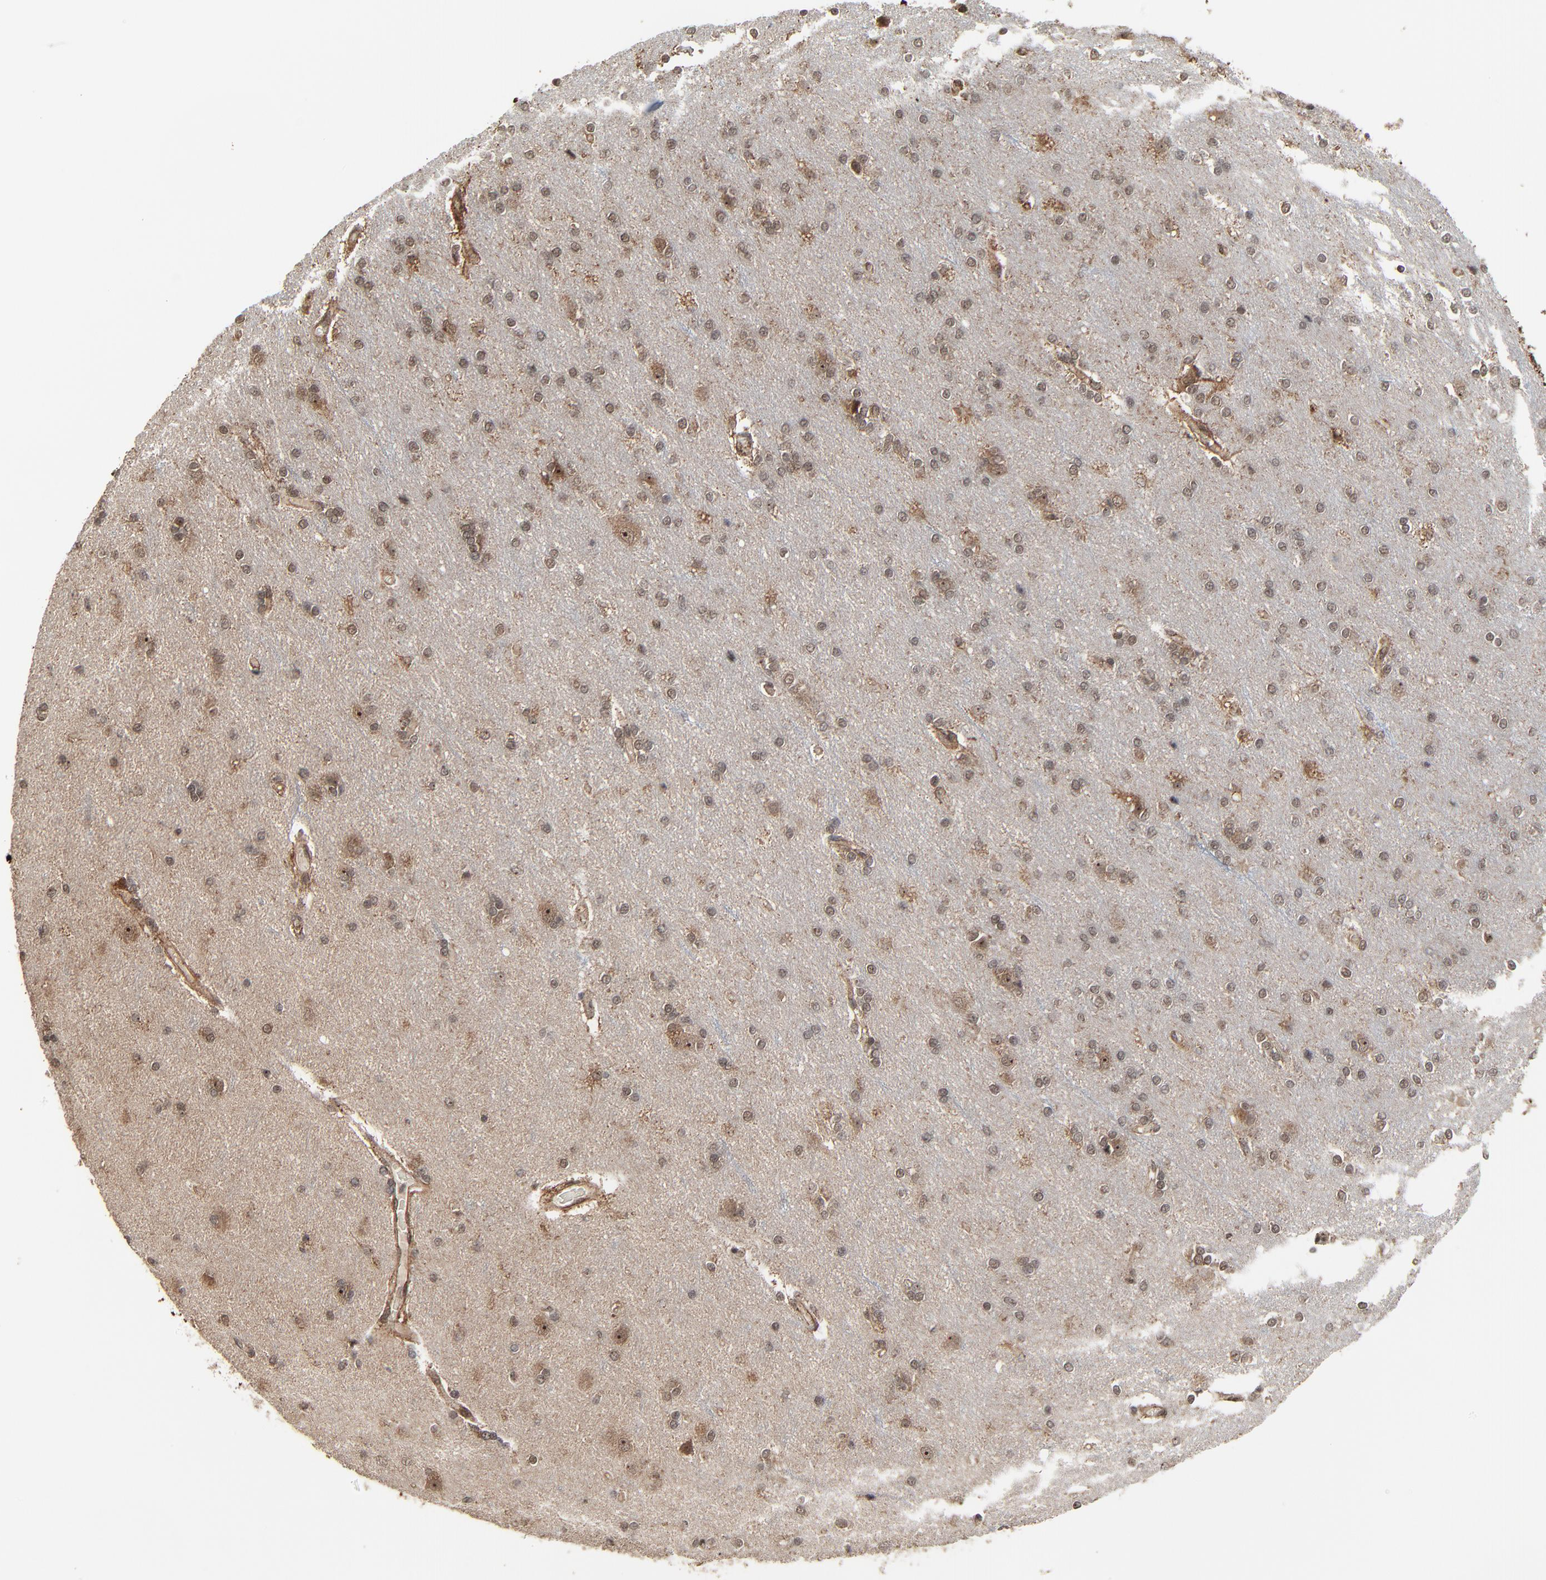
{"staining": {"intensity": "moderate", "quantity": ">75%", "location": "cytoplasmic/membranous"}, "tissue": "cerebral cortex", "cell_type": "Endothelial cells", "image_type": "normal", "snomed": [{"axis": "morphology", "description": "Normal tissue, NOS"}, {"axis": "topography", "description": "Cerebral cortex"}], "caption": "Cerebral cortex stained with immunohistochemistry (IHC) exhibits moderate cytoplasmic/membranous expression in approximately >75% of endothelial cells.", "gene": "RHOJ", "patient": {"sex": "female", "age": 54}}